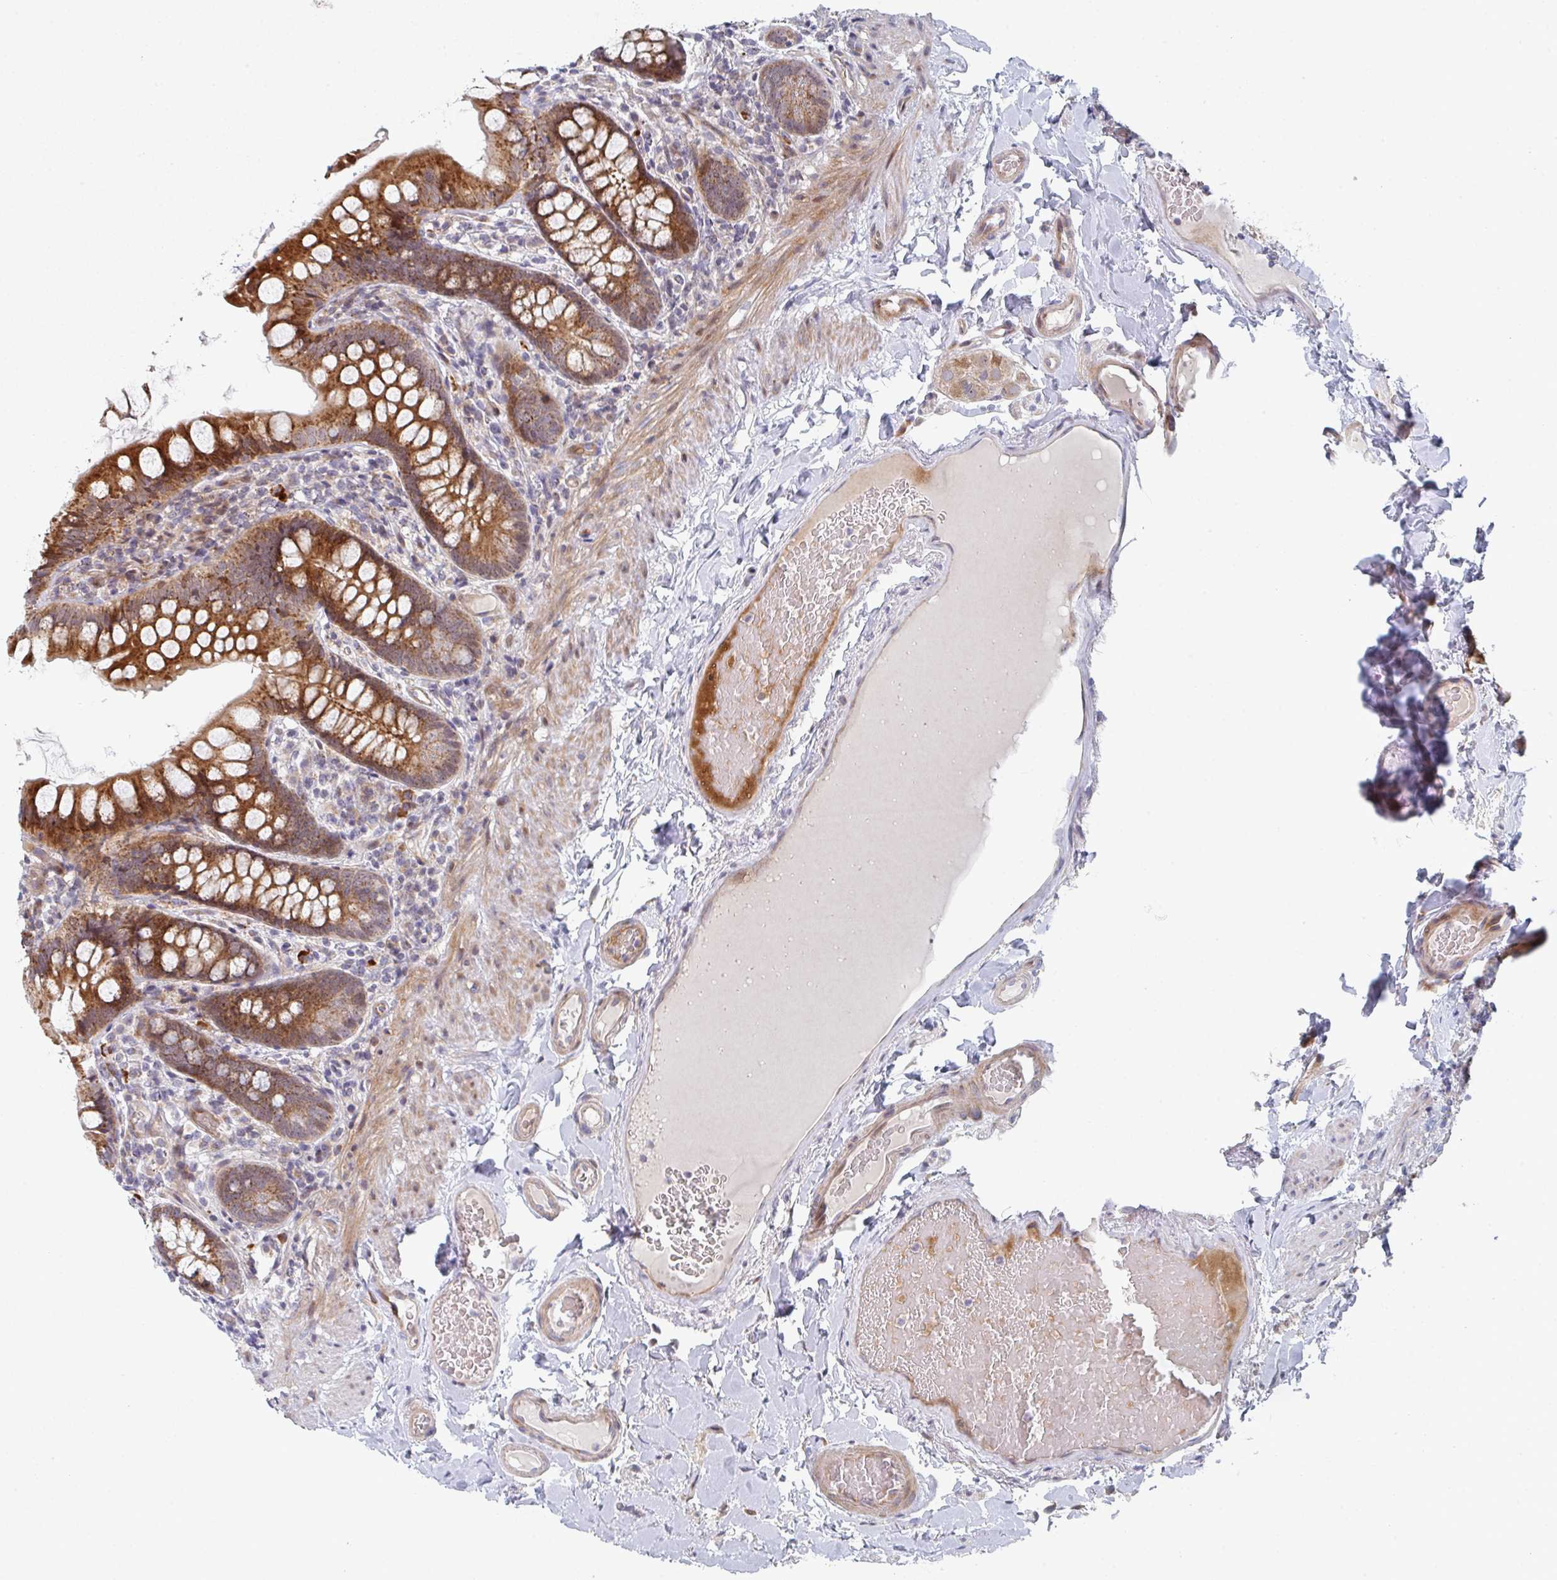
{"staining": {"intensity": "strong", "quantity": ">75%", "location": "cytoplasmic/membranous"}, "tissue": "small intestine", "cell_type": "Glandular cells", "image_type": "normal", "snomed": [{"axis": "morphology", "description": "Normal tissue, NOS"}, {"axis": "topography", "description": "Small intestine"}], "caption": "Strong cytoplasmic/membranous staining is appreciated in approximately >75% of glandular cells in unremarkable small intestine.", "gene": "ZNF644", "patient": {"sex": "male", "age": 70}}